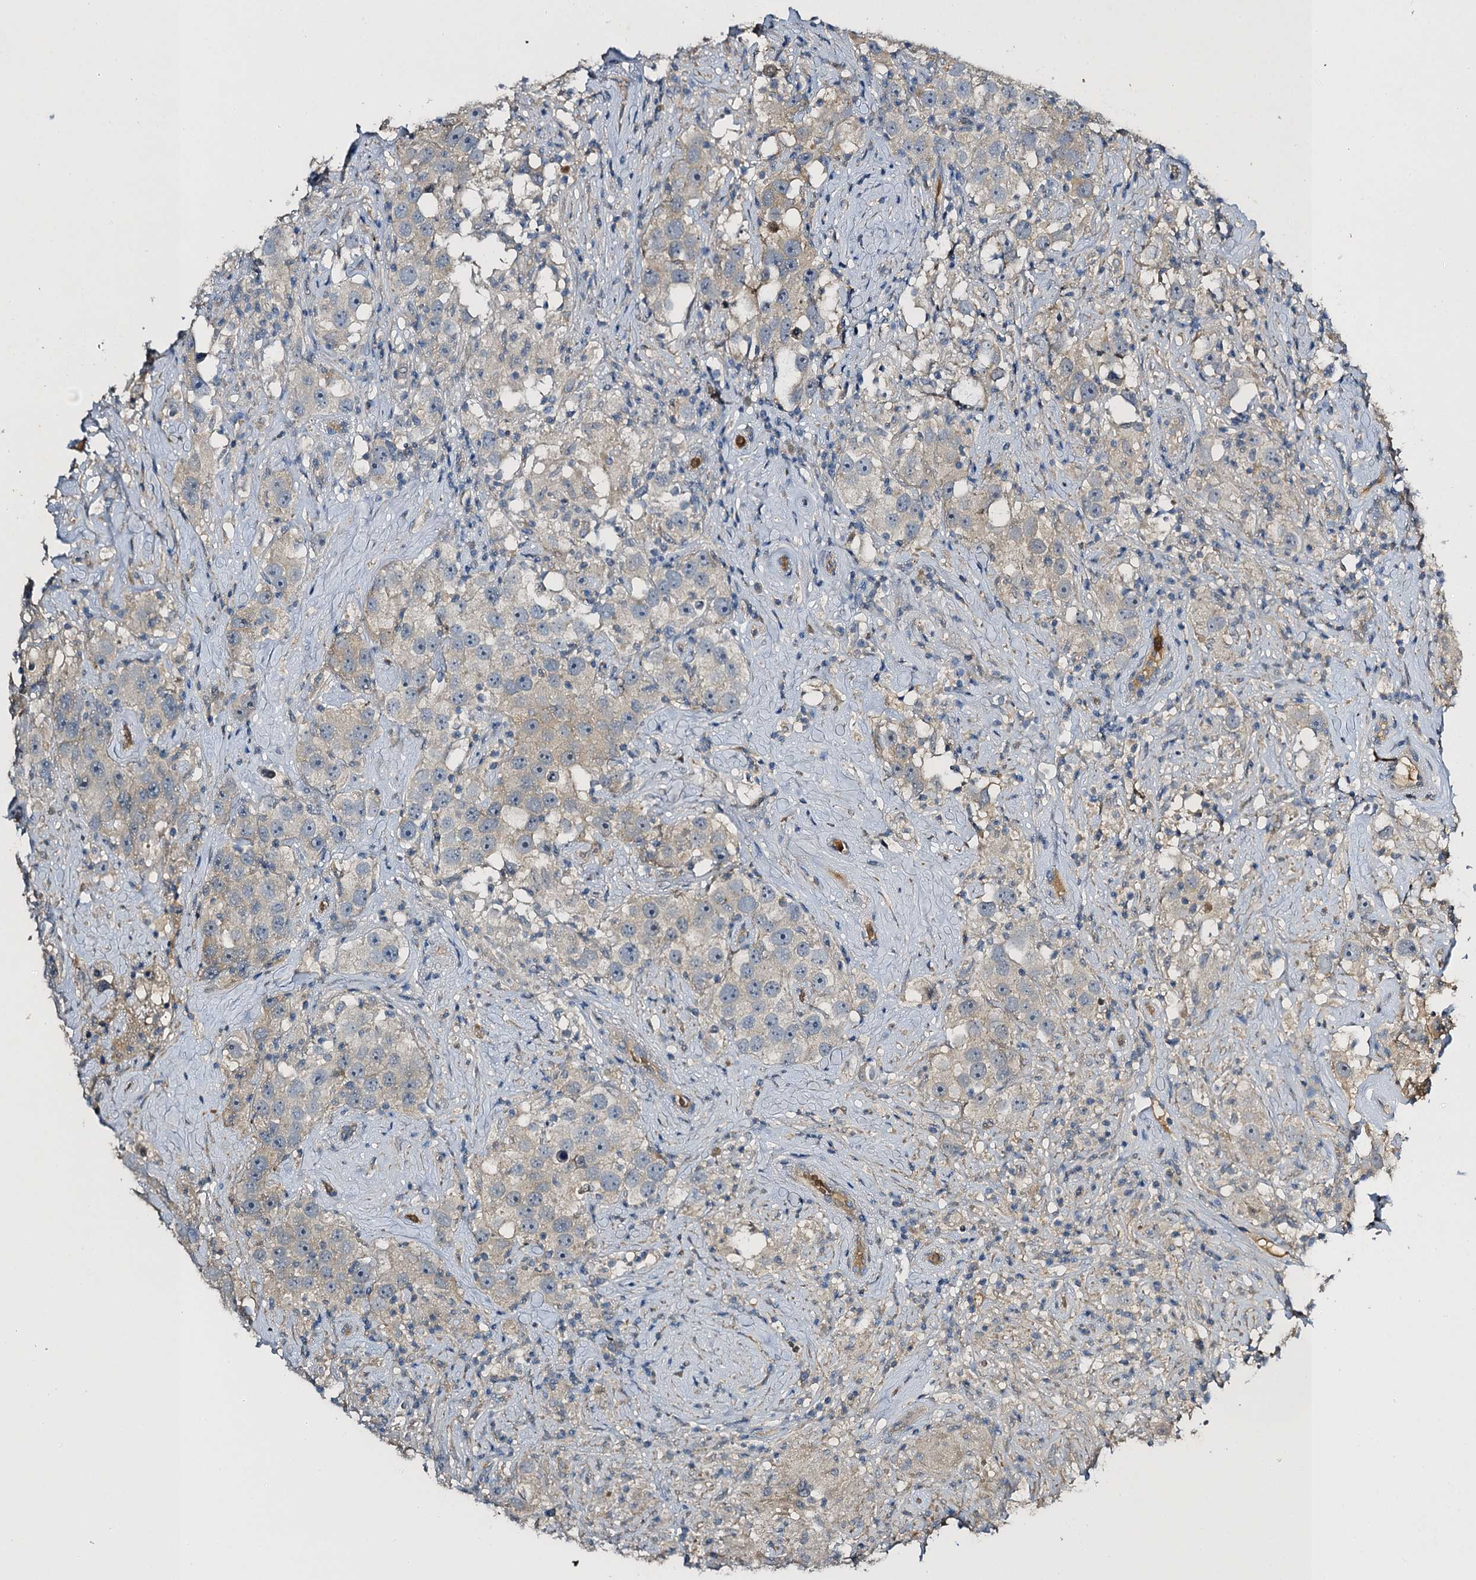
{"staining": {"intensity": "negative", "quantity": "none", "location": "none"}, "tissue": "testis cancer", "cell_type": "Tumor cells", "image_type": "cancer", "snomed": [{"axis": "morphology", "description": "Seminoma, NOS"}, {"axis": "topography", "description": "Testis"}], "caption": "There is no significant positivity in tumor cells of testis cancer (seminoma). Brightfield microscopy of immunohistochemistry (IHC) stained with DAB (brown) and hematoxylin (blue), captured at high magnification.", "gene": "SLC11A2", "patient": {"sex": "male", "age": 49}}